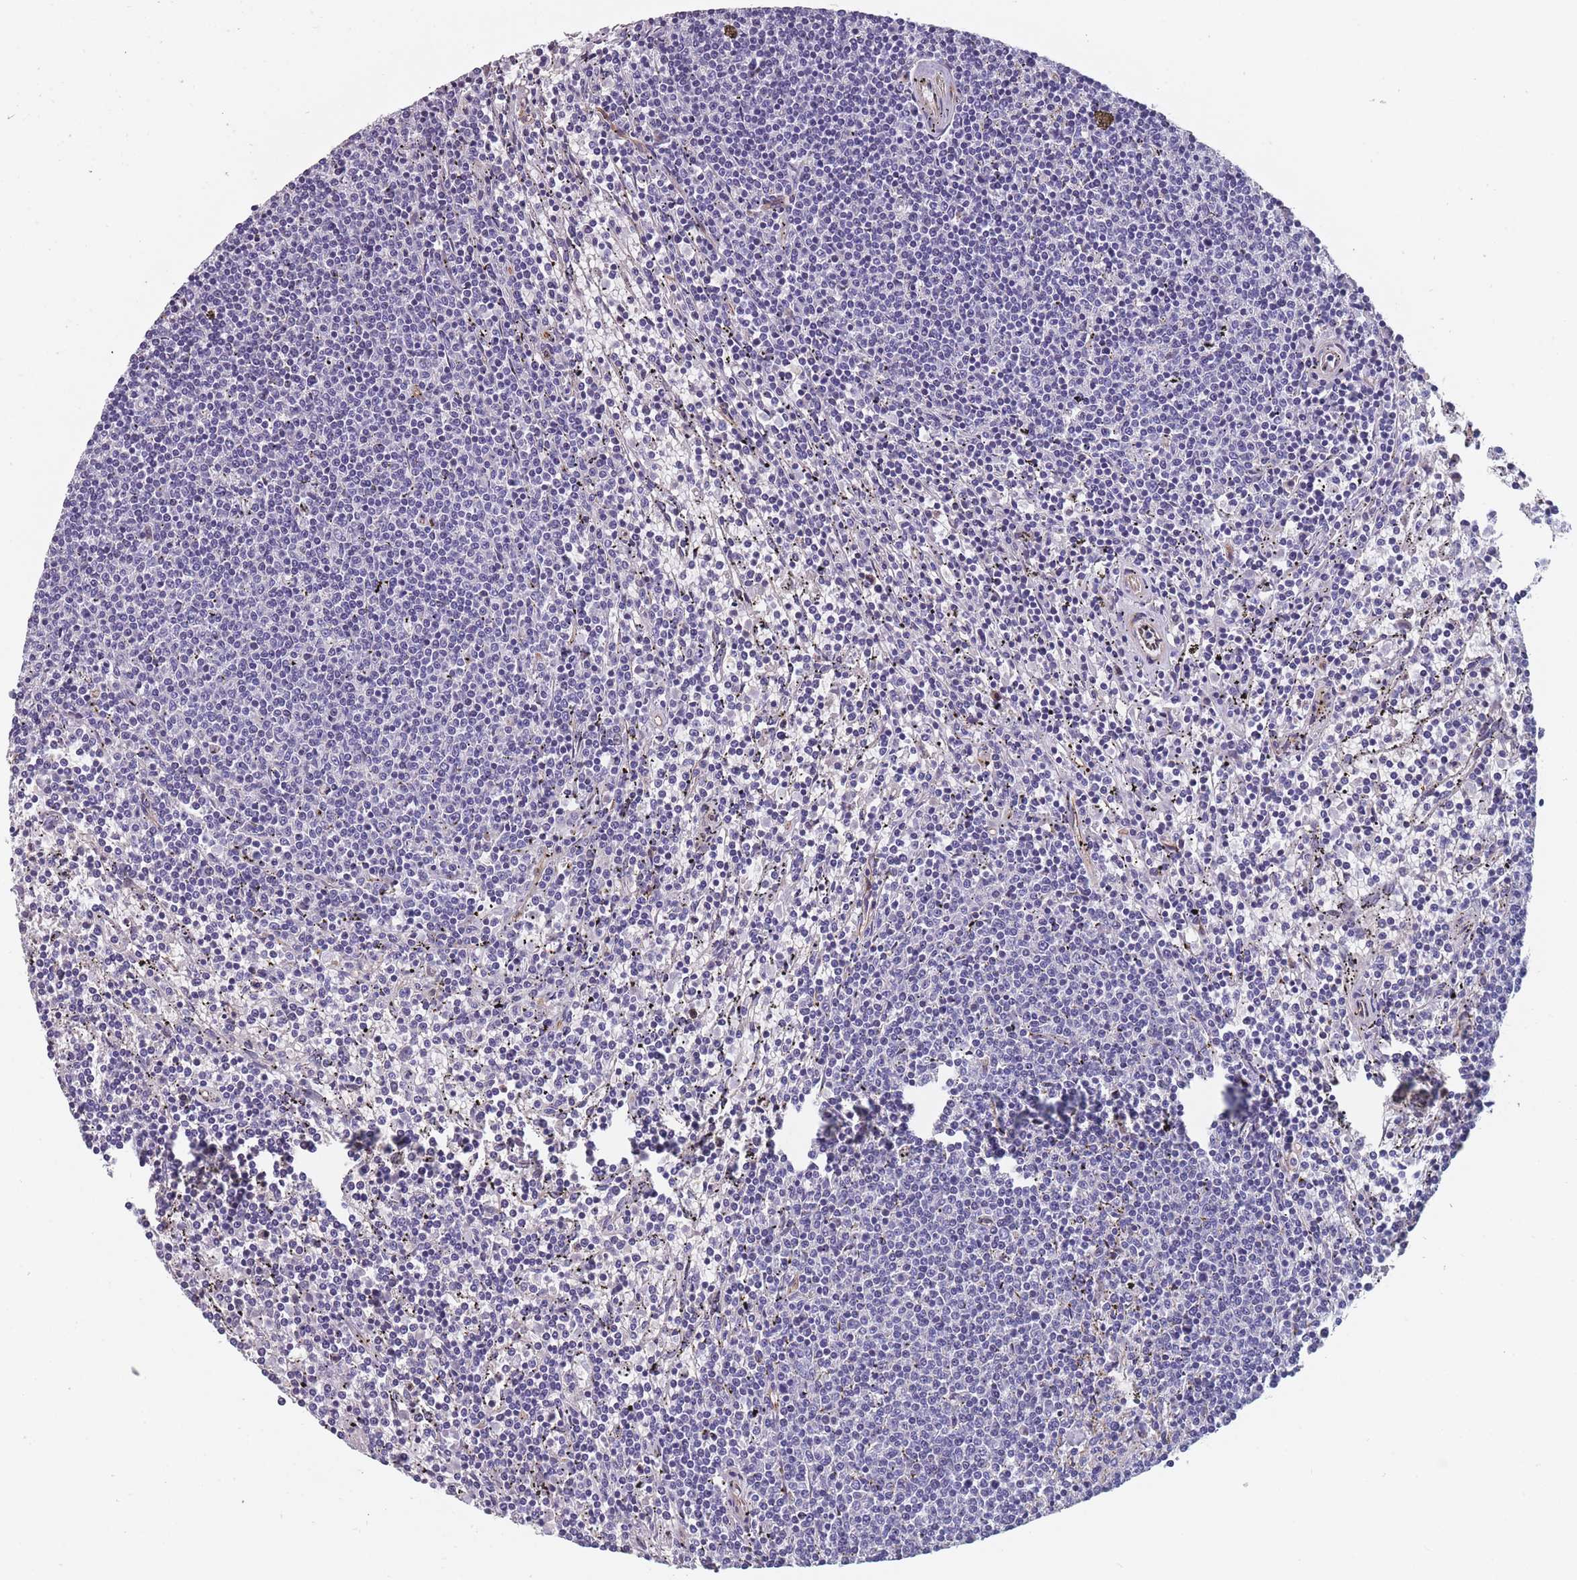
{"staining": {"intensity": "negative", "quantity": "none", "location": "none"}, "tissue": "lymphoma", "cell_type": "Tumor cells", "image_type": "cancer", "snomed": [{"axis": "morphology", "description": "Malignant lymphoma, non-Hodgkin's type, Low grade"}, {"axis": "topography", "description": "Spleen"}], "caption": "Immunohistochemical staining of human malignant lymphoma, non-Hodgkin's type (low-grade) shows no significant positivity in tumor cells. Brightfield microscopy of IHC stained with DAB (brown) and hematoxylin (blue), captured at high magnification.", "gene": "FAM83F", "patient": {"sex": "female", "age": 50}}